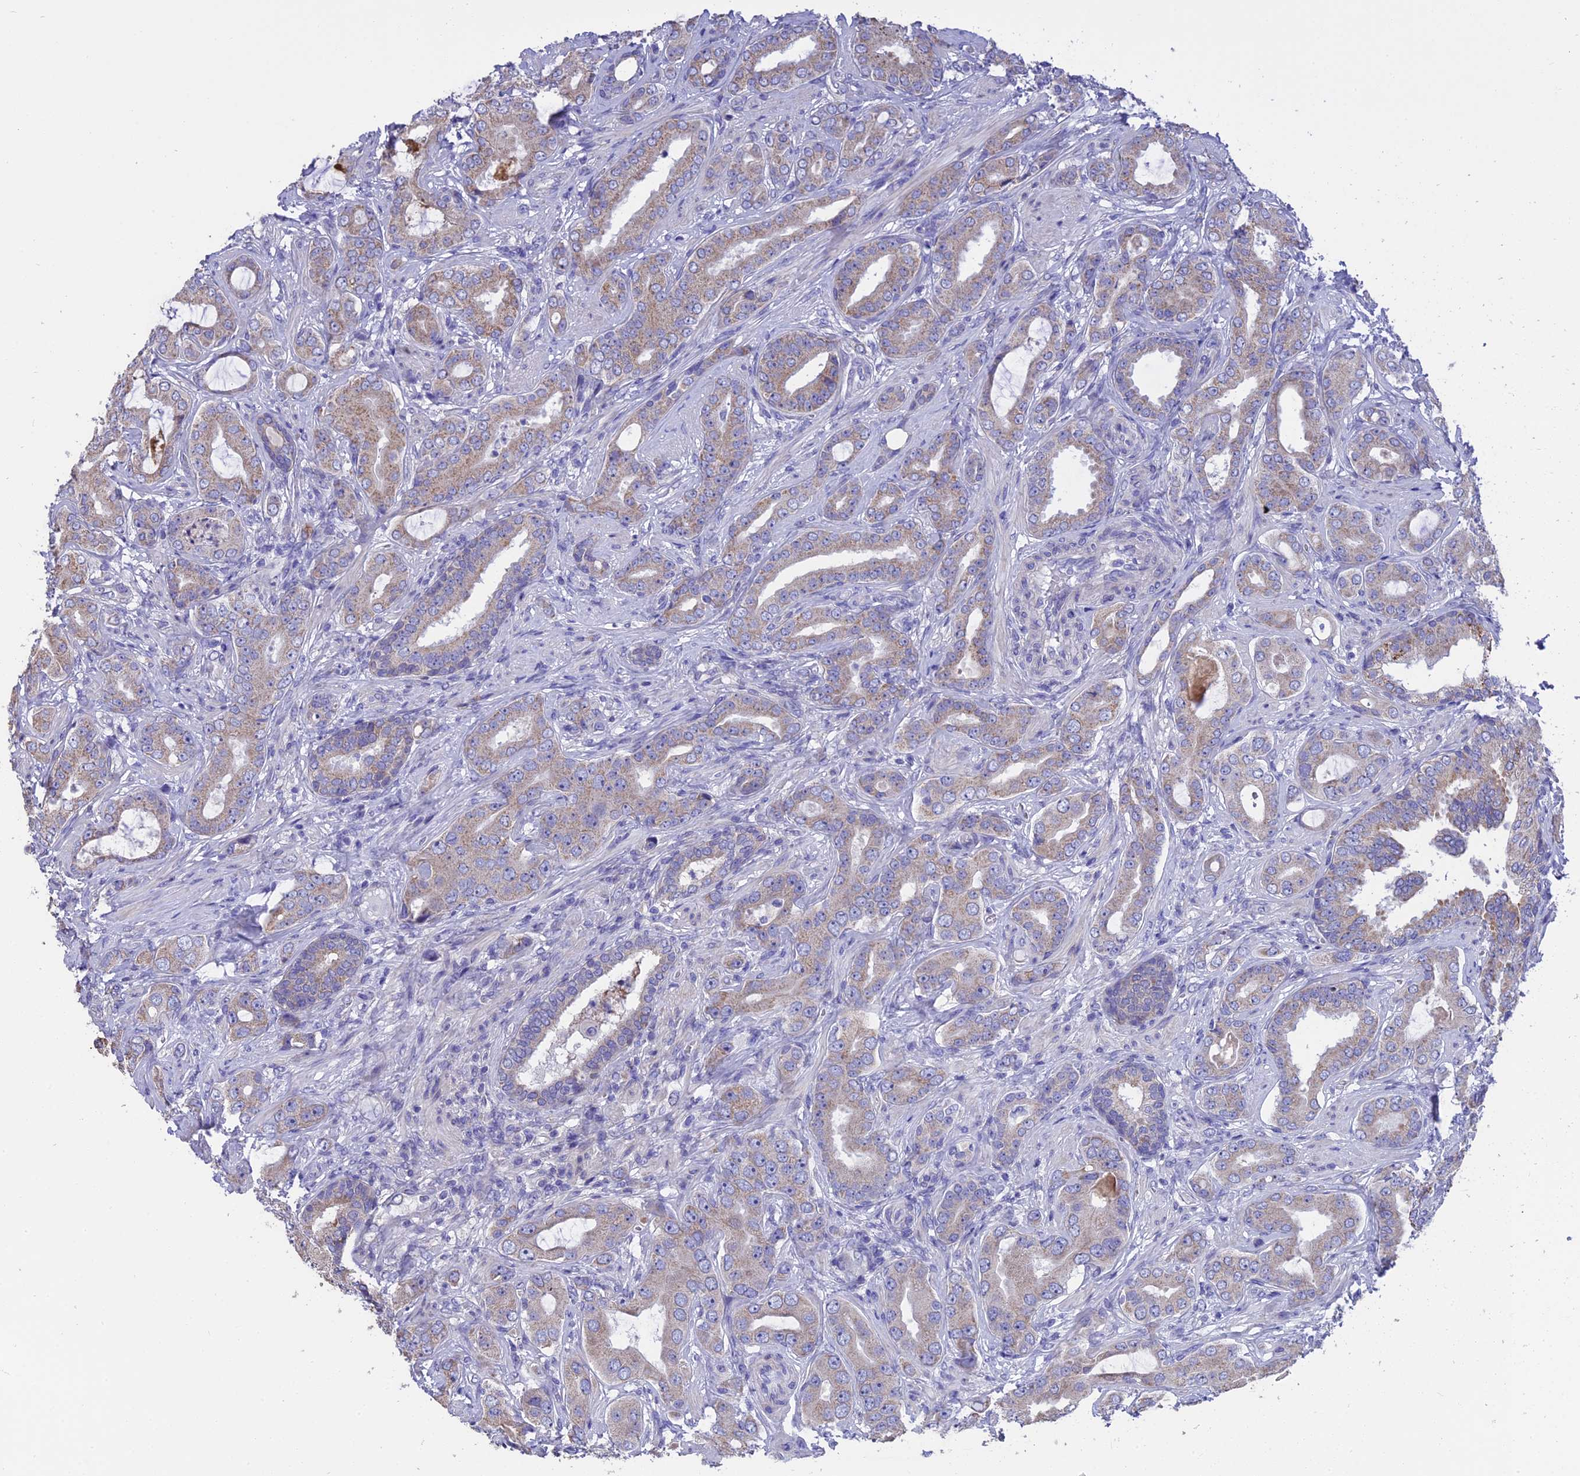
{"staining": {"intensity": "weak", "quantity": "25%-75%", "location": "cytoplasmic/membranous"}, "tissue": "prostate cancer", "cell_type": "Tumor cells", "image_type": "cancer", "snomed": [{"axis": "morphology", "description": "Adenocarcinoma, Low grade"}, {"axis": "topography", "description": "Prostate"}], "caption": "Adenocarcinoma (low-grade) (prostate) stained for a protein (brown) reveals weak cytoplasmic/membranous positive expression in about 25%-75% of tumor cells.", "gene": "CYP2U1", "patient": {"sex": "male", "age": 57}}